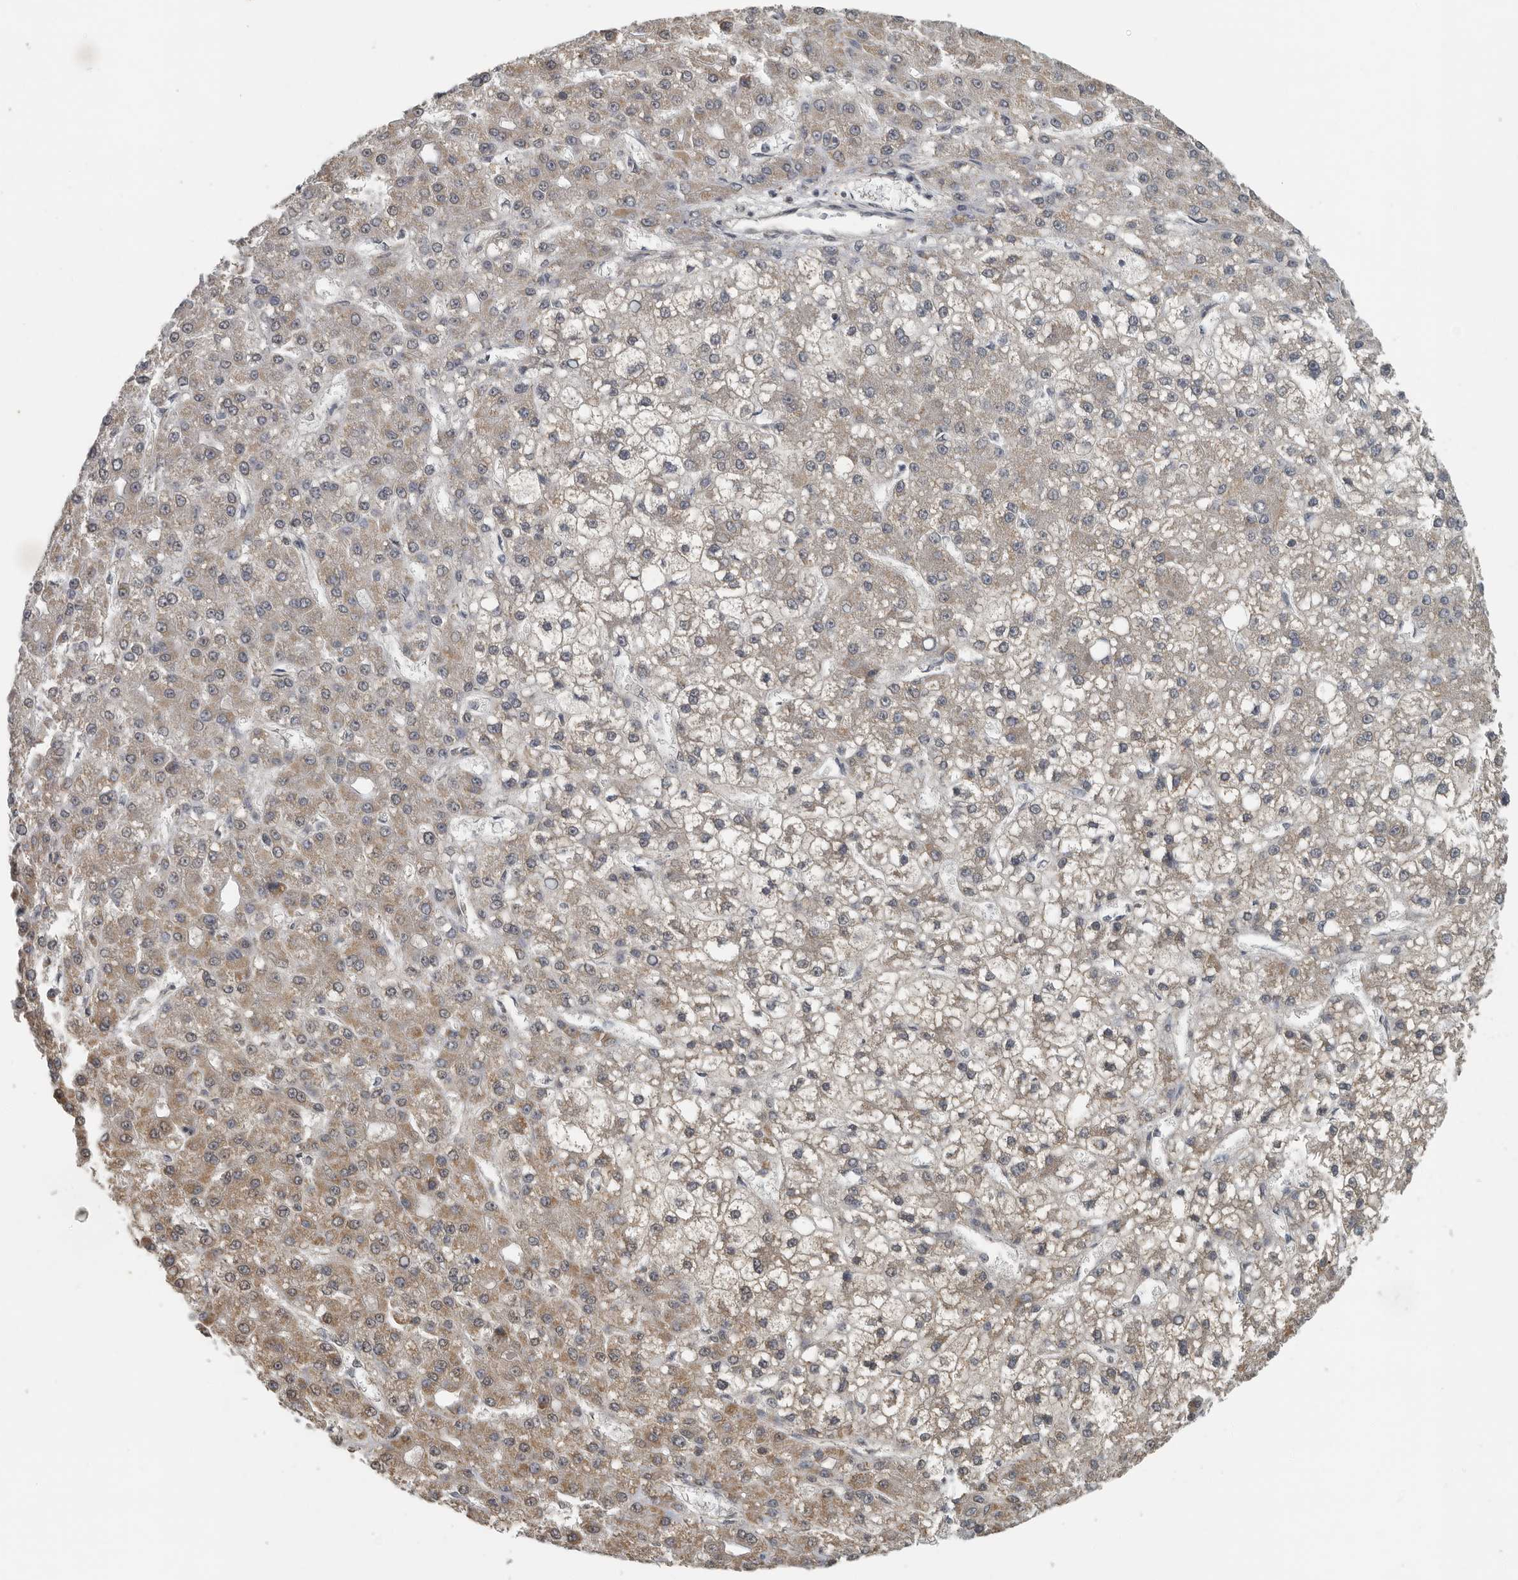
{"staining": {"intensity": "weak", "quantity": ">75%", "location": "cytoplasmic/membranous"}, "tissue": "liver cancer", "cell_type": "Tumor cells", "image_type": "cancer", "snomed": [{"axis": "morphology", "description": "Carcinoma, Hepatocellular, NOS"}, {"axis": "topography", "description": "Liver"}], "caption": "There is low levels of weak cytoplasmic/membranous staining in tumor cells of liver hepatocellular carcinoma, as demonstrated by immunohistochemical staining (brown color).", "gene": "AFAP1", "patient": {"sex": "male", "age": 67}}